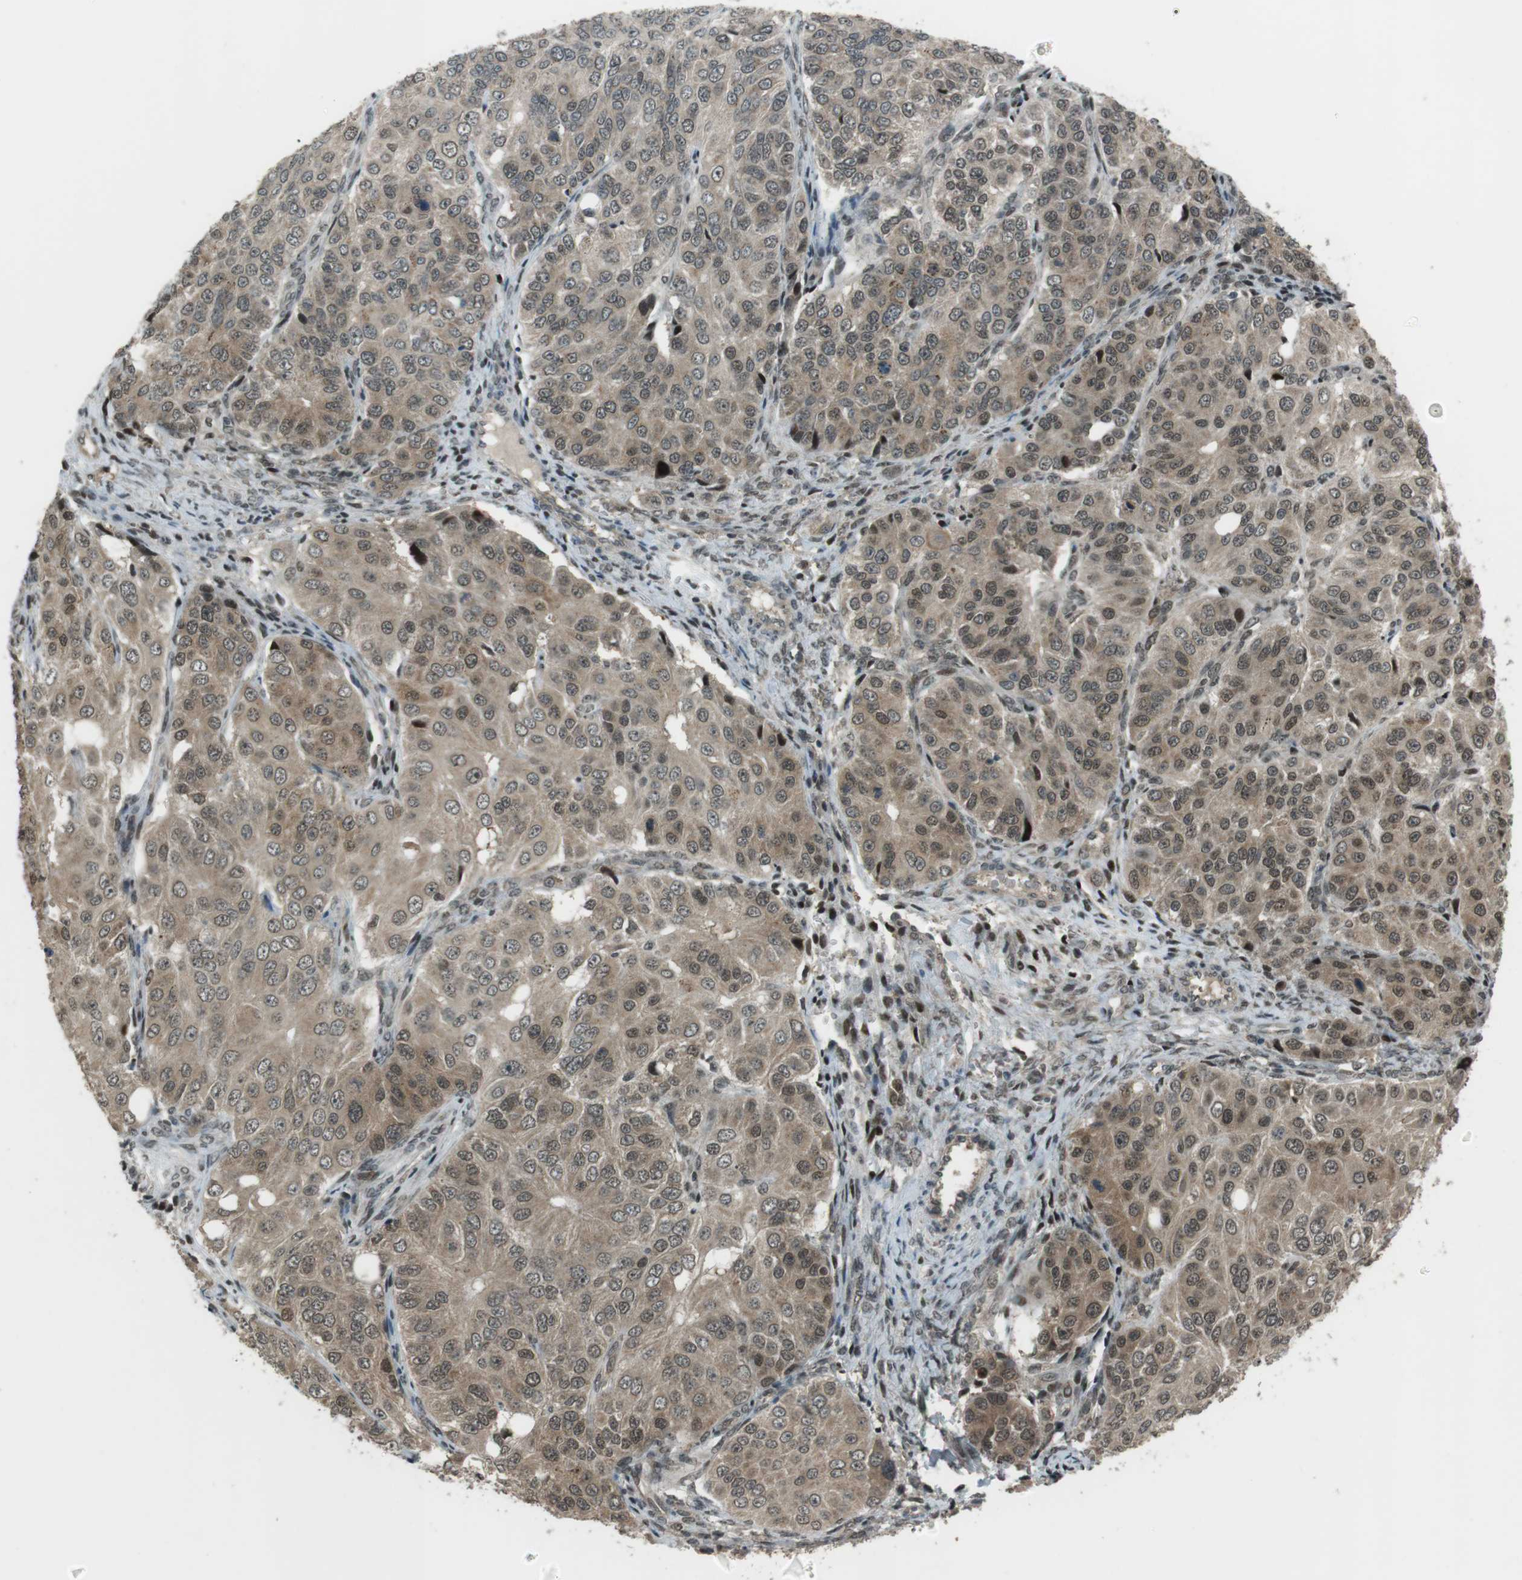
{"staining": {"intensity": "moderate", "quantity": ">75%", "location": "cytoplasmic/membranous,nuclear"}, "tissue": "ovarian cancer", "cell_type": "Tumor cells", "image_type": "cancer", "snomed": [{"axis": "morphology", "description": "Carcinoma, endometroid"}, {"axis": "topography", "description": "Ovary"}], "caption": "Protein expression by immunohistochemistry (IHC) displays moderate cytoplasmic/membranous and nuclear expression in approximately >75% of tumor cells in ovarian cancer (endometroid carcinoma).", "gene": "SLITRK5", "patient": {"sex": "female", "age": 51}}